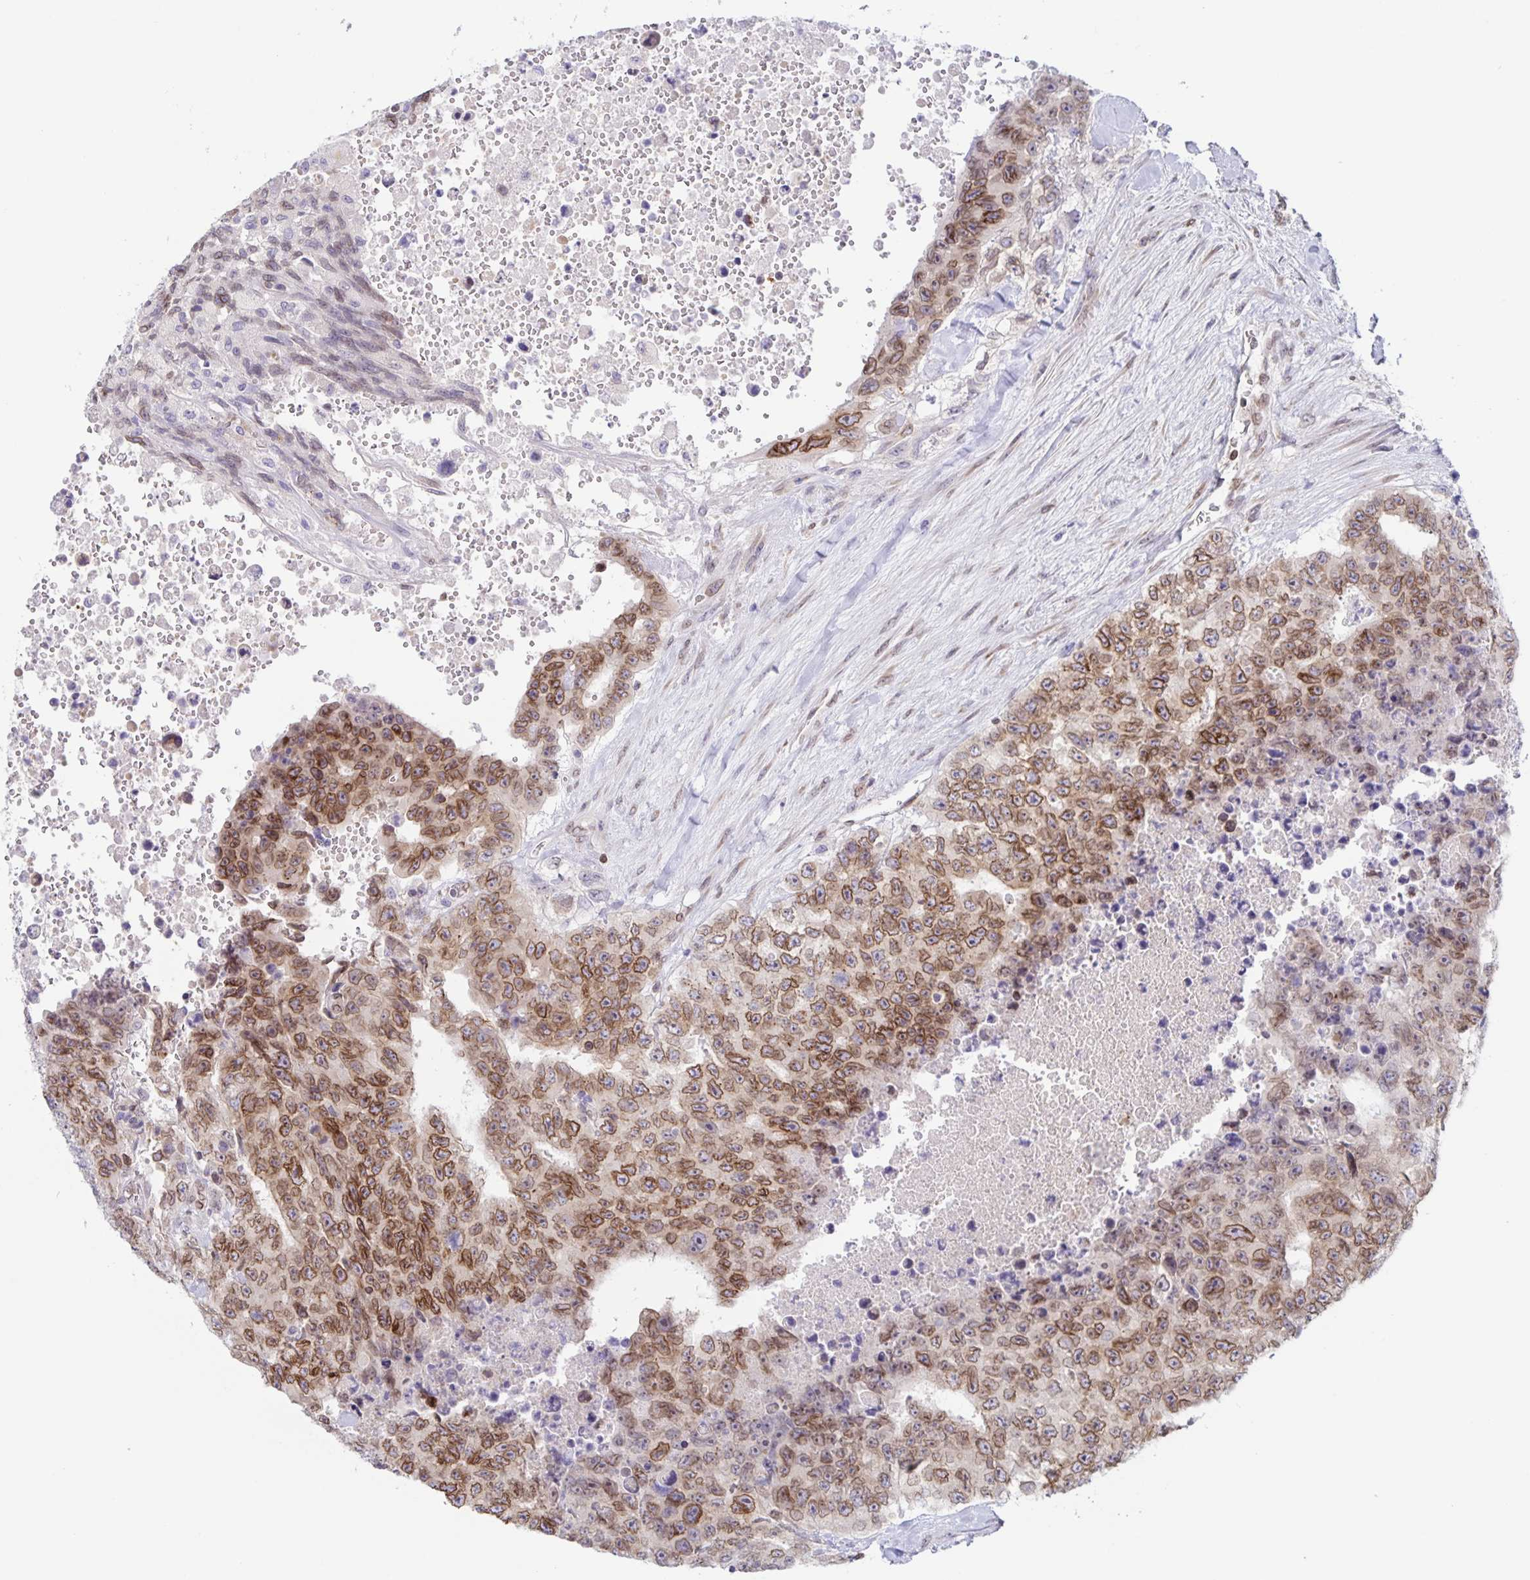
{"staining": {"intensity": "moderate", "quantity": ">75%", "location": "cytoplasmic/membranous,nuclear"}, "tissue": "testis cancer", "cell_type": "Tumor cells", "image_type": "cancer", "snomed": [{"axis": "morphology", "description": "Carcinoma, Embryonal, NOS"}, {"axis": "topography", "description": "Testis"}], "caption": "Brown immunohistochemical staining in human embryonal carcinoma (testis) displays moderate cytoplasmic/membranous and nuclear positivity in approximately >75% of tumor cells.", "gene": "SYNE2", "patient": {"sex": "male", "age": 24}}